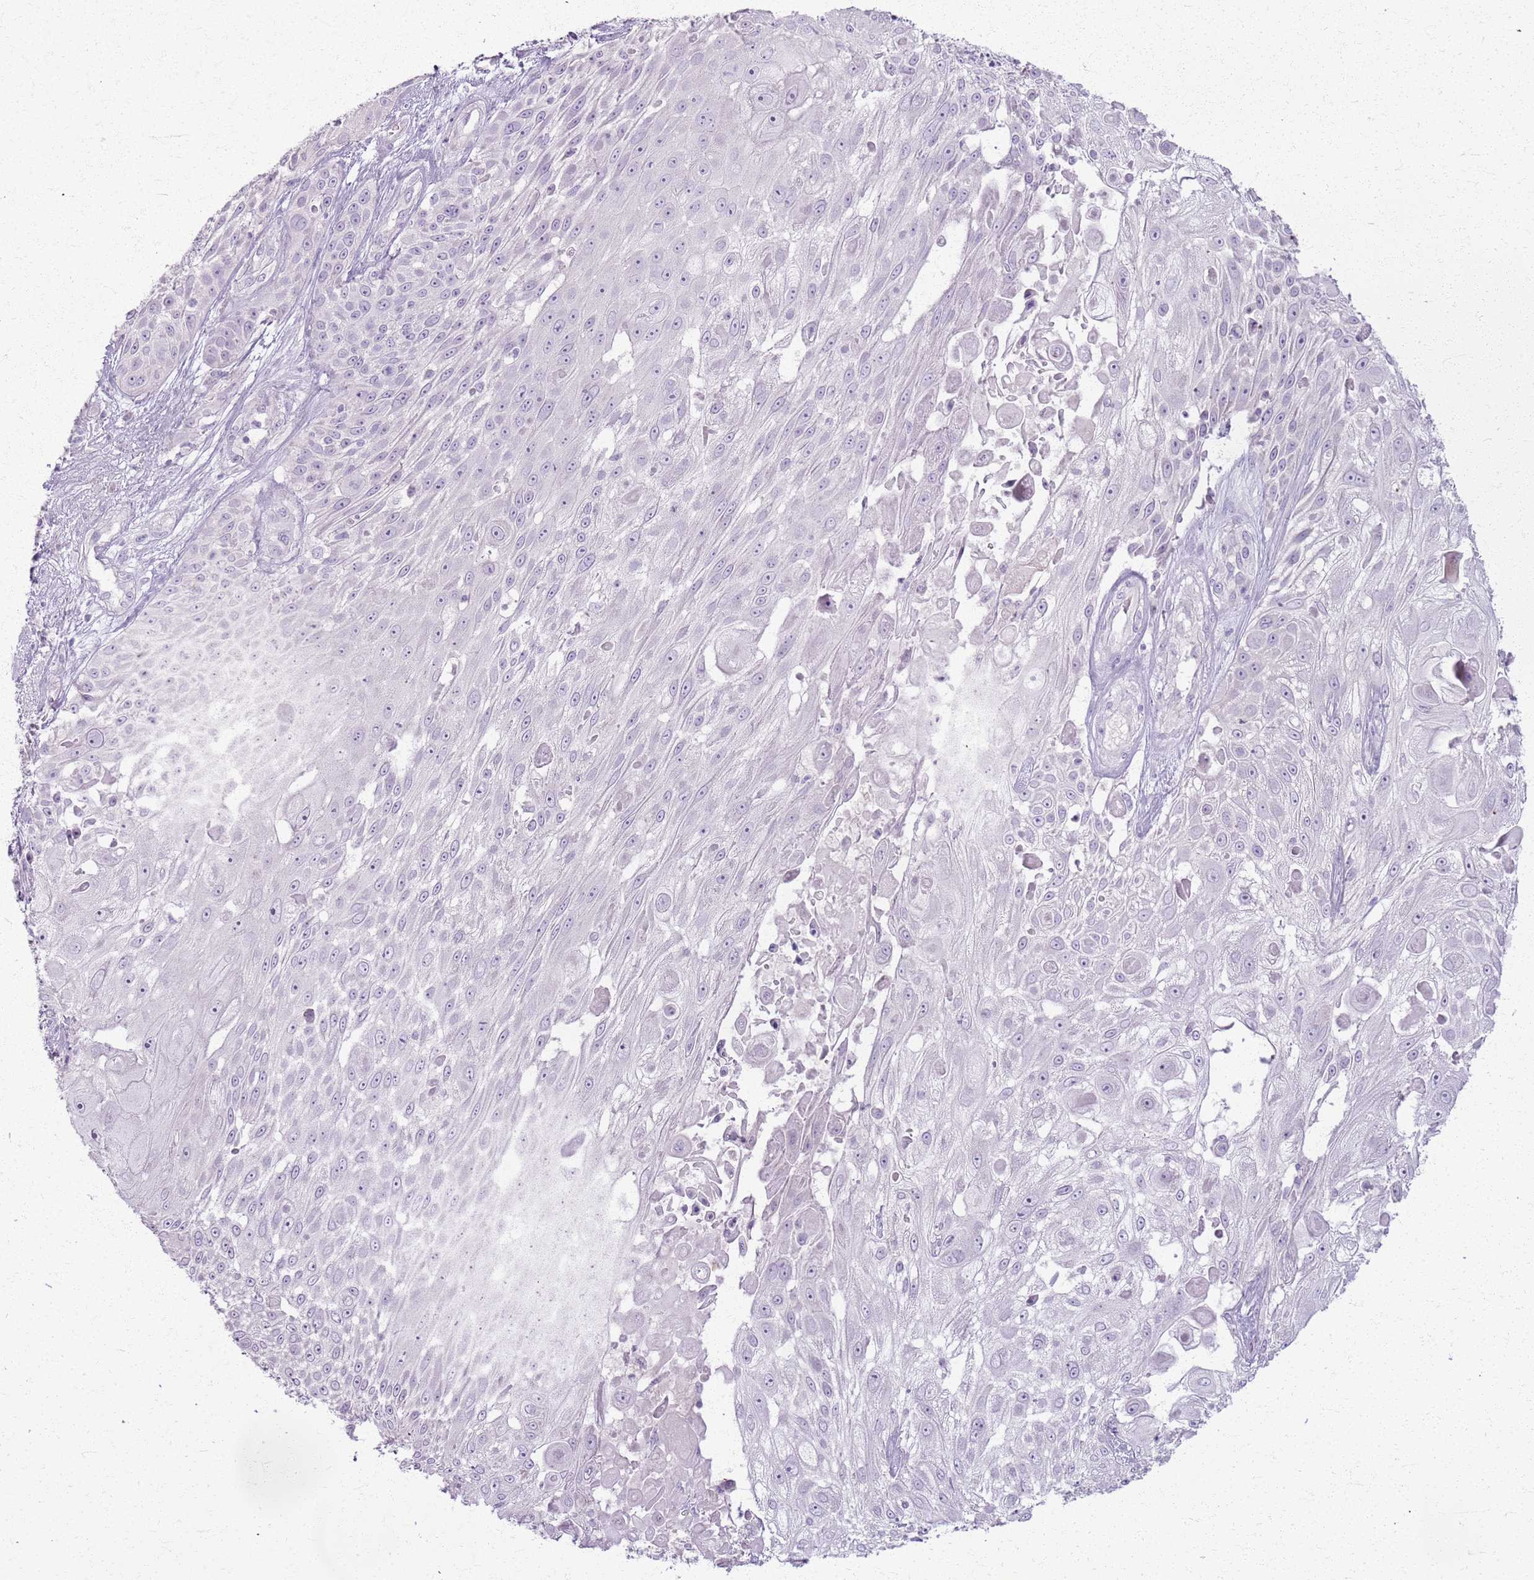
{"staining": {"intensity": "negative", "quantity": "none", "location": "none"}, "tissue": "skin cancer", "cell_type": "Tumor cells", "image_type": "cancer", "snomed": [{"axis": "morphology", "description": "Squamous cell carcinoma, NOS"}, {"axis": "topography", "description": "Skin"}], "caption": "High power microscopy histopathology image of an IHC micrograph of skin squamous cell carcinoma, revealing no significant positivity in tumor cells.", "gene": "CSRP3", "patient": {"sex": "female", "age": 86}}